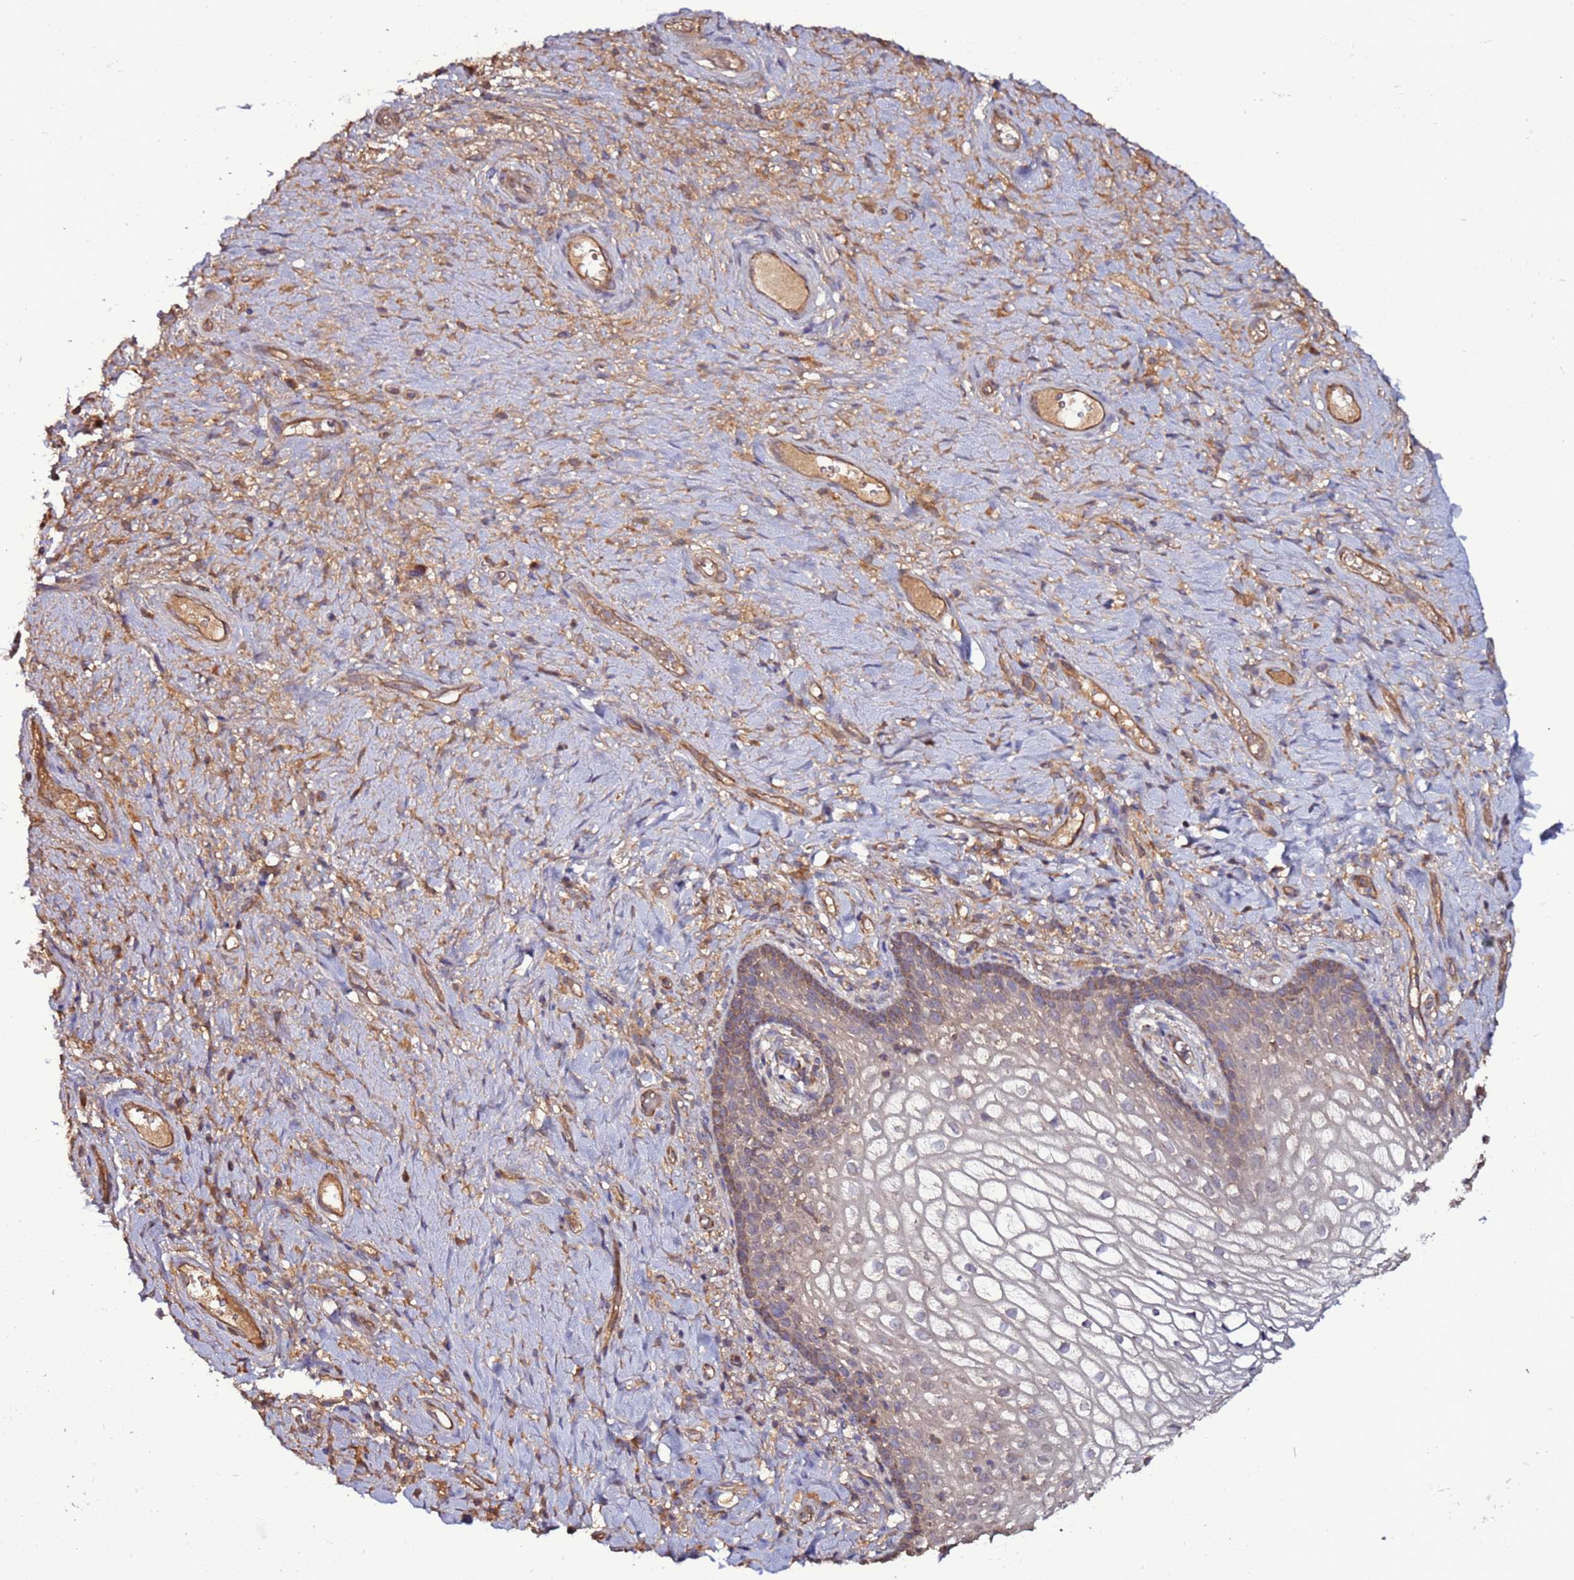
{"staining": {"intensity": "moderate", "quantity": "<25%", "location": "cytoplasmic/membranous"}, "tissue": "vagina", "cell_type": "Squamous epithelial cells", "image_type": "normal", "snomed": [{"axis": "morphology", "description": "Normal tissue, NOS"}, {"axis": "topography", "description": "Vagina"}], "caption": "Immunohistochemical staining of unremarkable vagina displays moderate cytoplasmic/membranous protein positivity in about <25% of squamous epithelial cells. (IHC, brightfield microscopy, high magnification).", "gene": "RPS15A", "patient": {"sex": "female", "age": 60}}